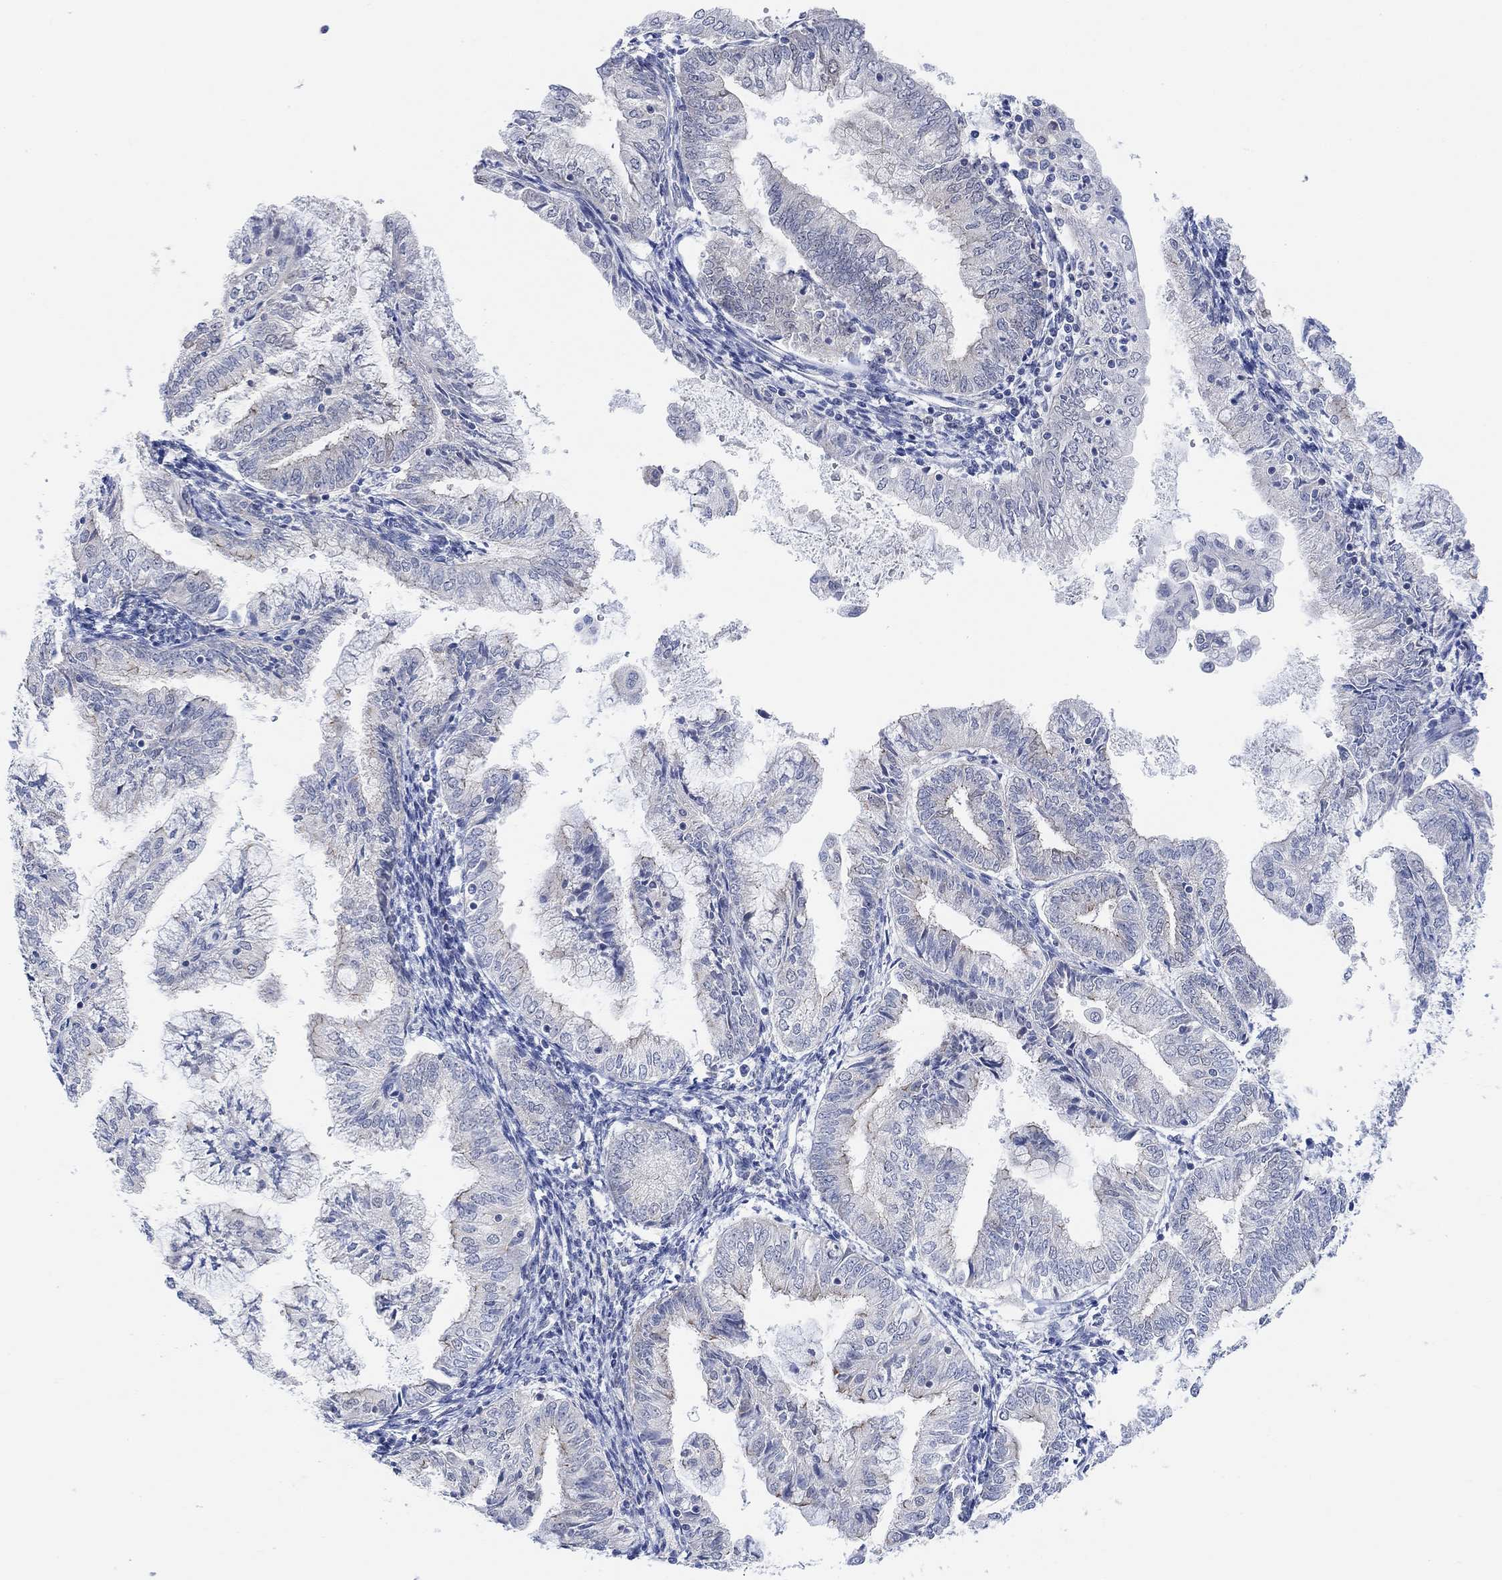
{"staining": {"intensity": "negative", "quantity": "none", "location": "none"}, "tissue": "endometrial cancer", "cell_type": "Tumor cells", "image_type": "cancer", "snomed": [{"axis": "morphology", "description": "Adenocarcinoma, NOS"}, {"axis": "topography", "description": "Endometrium"}], "caption": "Tumor cells are negative for brown protein staining in adenocarcinoma (endometrial).", "gene": "RIMS1", "patient": {"sex": "female", "age": 56}}